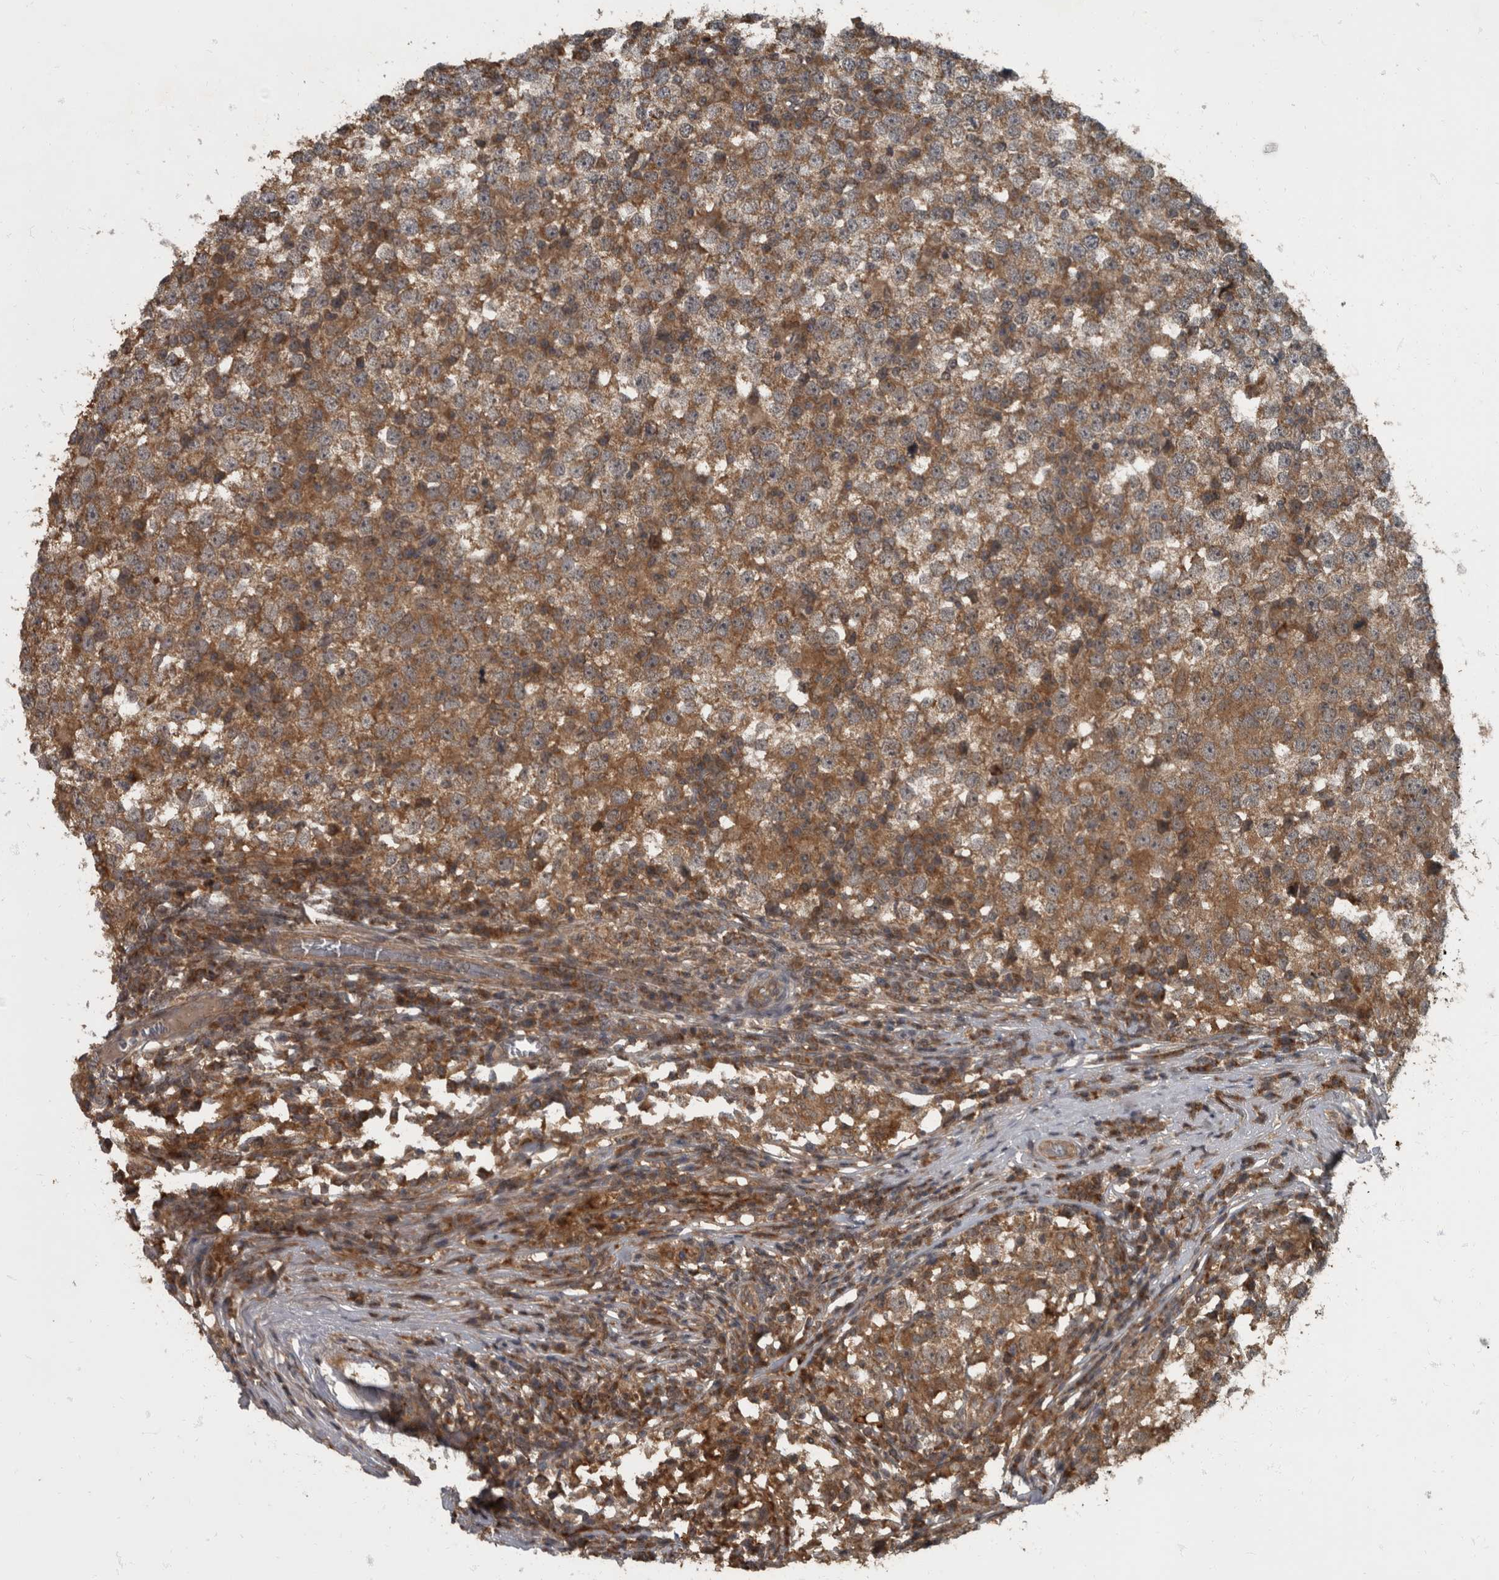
{"staining": {"intensity": "moderate", "quantity": ">75%", "location": "cytoplasmic/membranous"}, "tissue": "testis cancer", "cell_type": "Tumor cells", "image_type": "cancer", "snomed": [{"axis": "morphology", "description": "Seminoma, NOS"}, {"axis": "topography", "description": "Testis"}], "caption": "Immunohistochemical staining of testis cancer (seminoma) exhibits medium levels of moderate cytoplasmic/membranous protein positivity in approximately >75% of tumor cells.", "gene": "RABGGTB", "patient": {"sex": "male", "age": 65}}